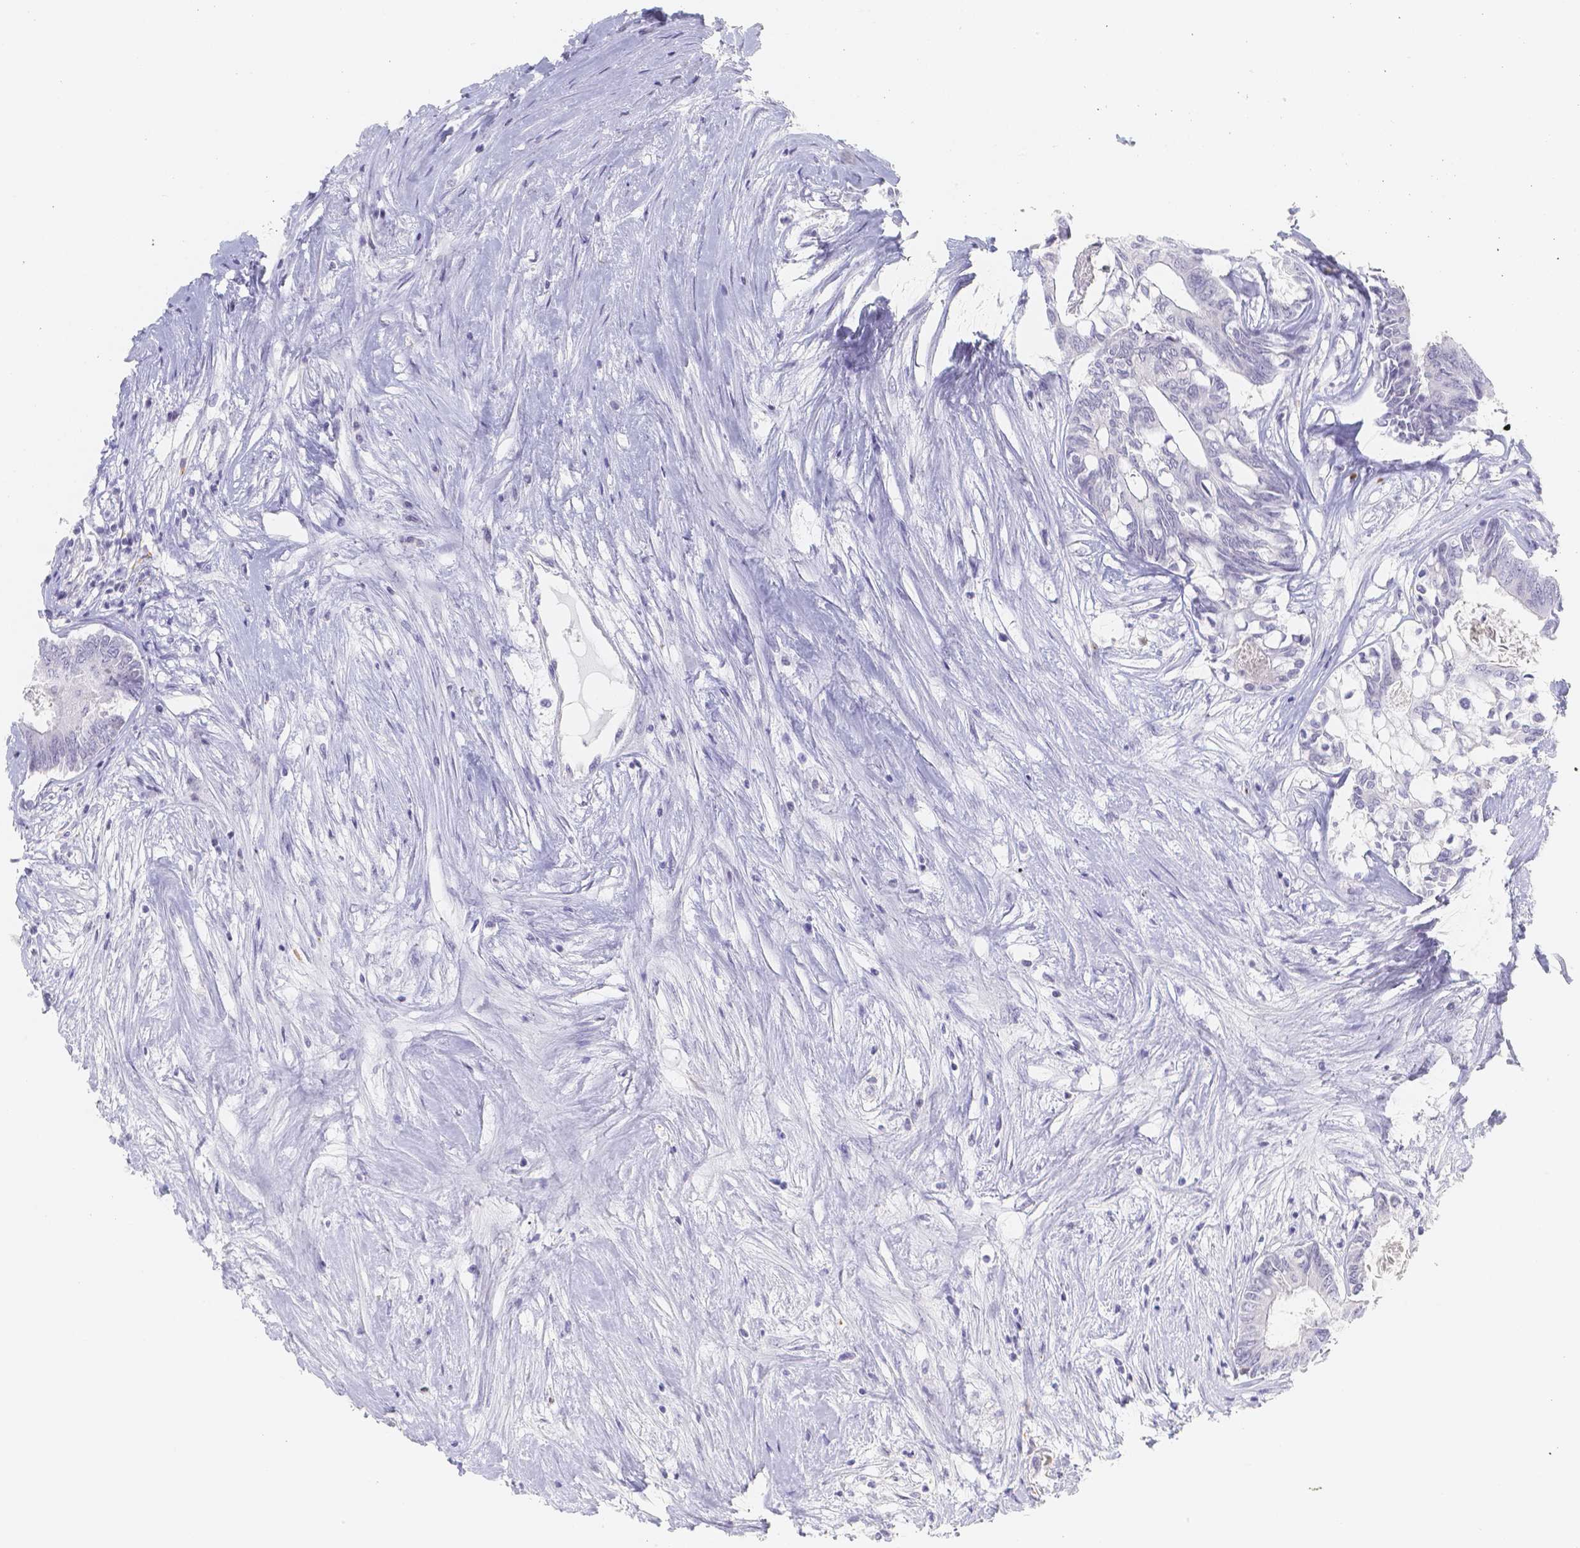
{"staining": {"intensity": "negative", "quantity": "none", "location": "none"}, "tissue": "colorectal cancer", "cell_type": "Tumor cells", "image_type": "cancer", "snomed": [{"axis": "morphology", "description": "Adenocarcinoma, NOS"}, {"axis": "topography", "description": "Rectum"}], "caption": "Histopathology image shows no protein expression in tumor cells of colorectal cancer (adenocarcinoma) tissue.", "gene": "PADI4", "patient": {"sex": "male", "age": 63}}